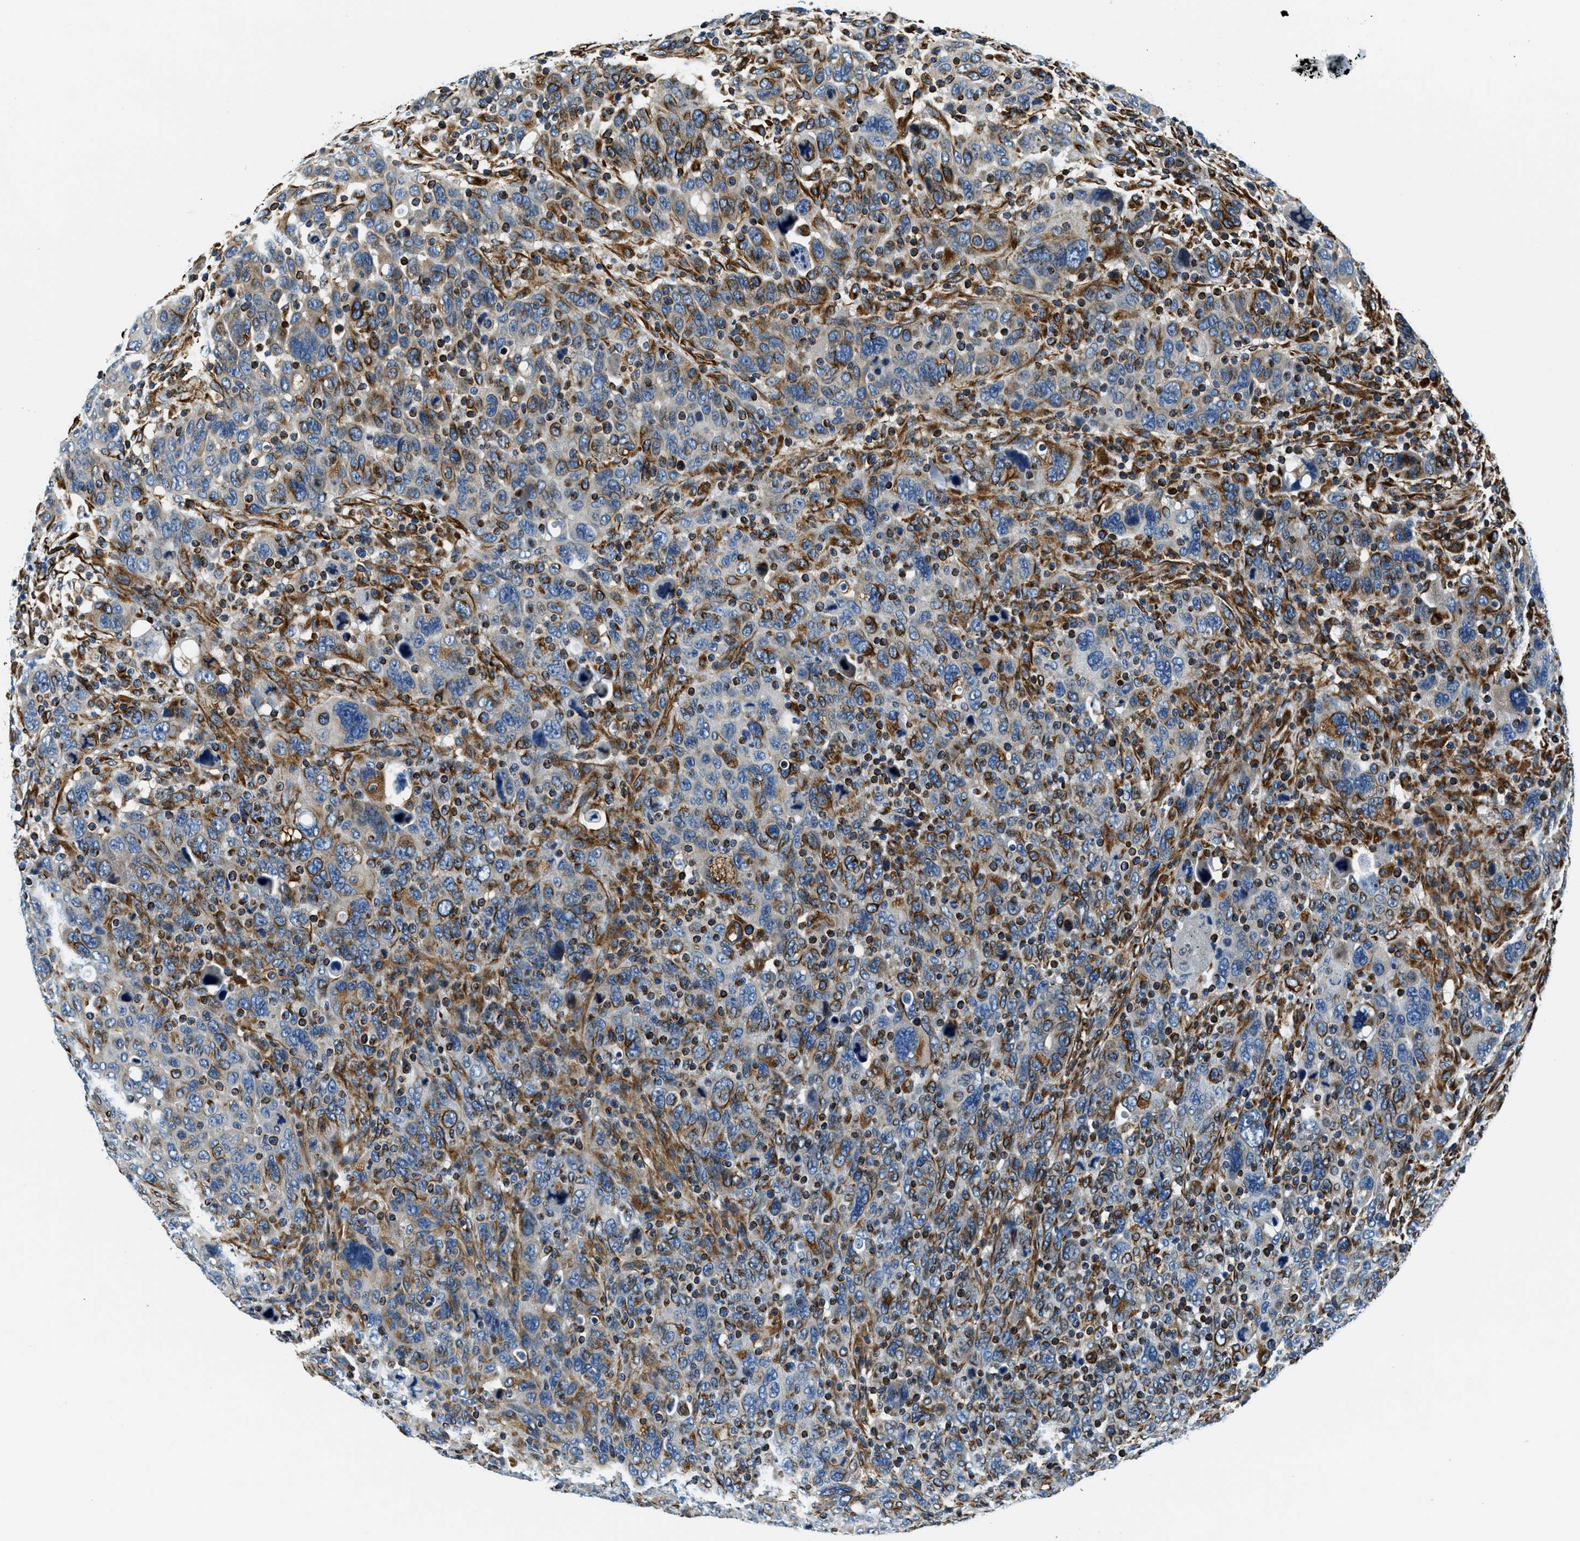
{"staining": {"intensity": "negative", "quantity": "none", "location": "none"}, "tissue": "breast cancer", "cell_type": "Tumor cells", "image_type": "cancer", "snomed": [{"axis": "morphology", "description": "Duct carcinoma"}, {"axis": "topography", "description": "Breast"}], "caption": "Immunohistochemical staining of human breast infiltrating ductal carcinoma exhibits no significant expression in tumor cells.", "gene": "GNS", "patient": {"sex": "female", "age": 37}}